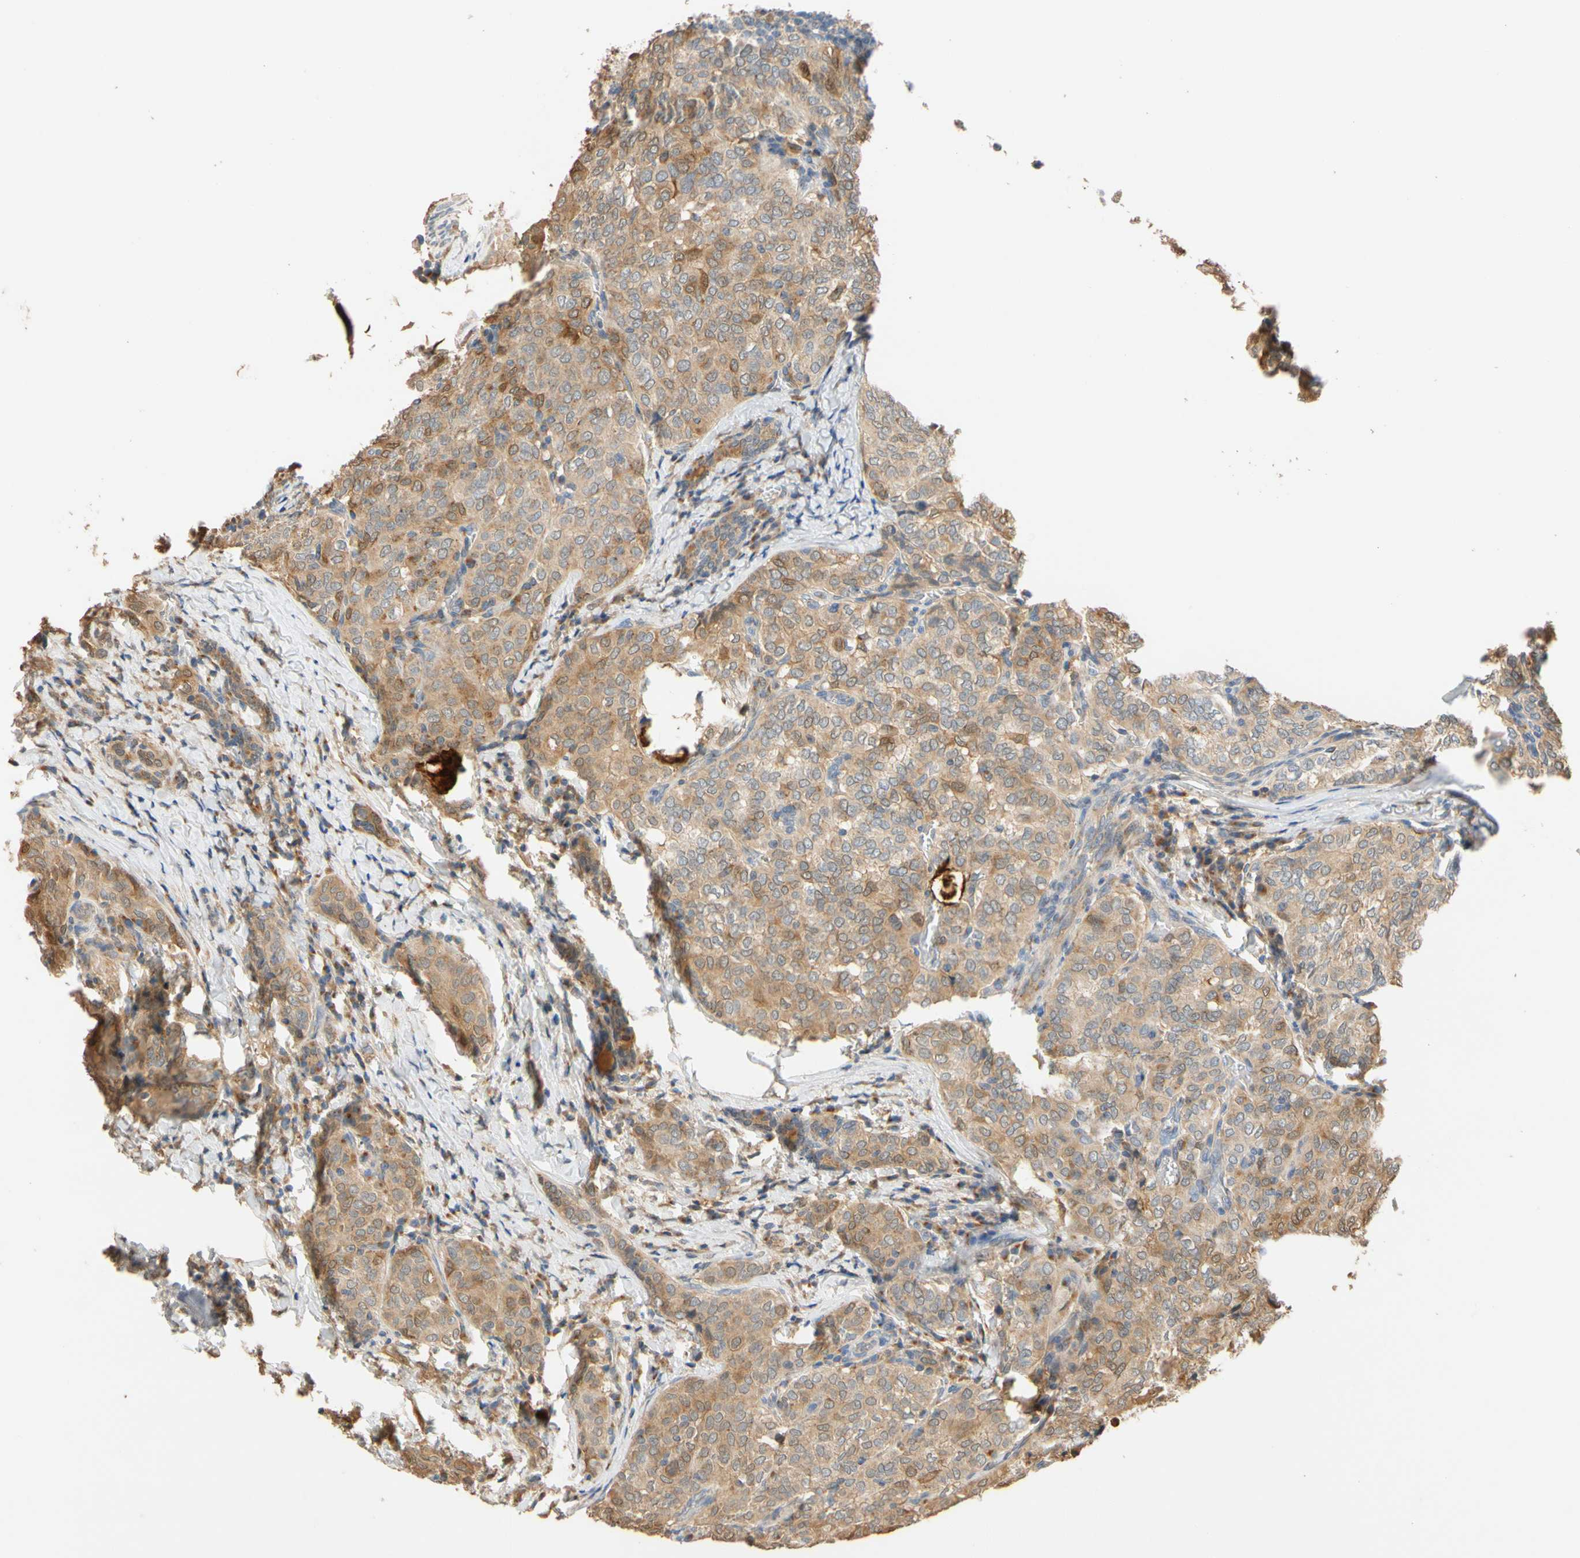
{"staining": {"intensity": "moderate", "quantity": ">75%", "location": "cytoplasmic/membranous"}, "tissue": "thyroid cancer", "cell_type": "Tumor cells", "image_type": "cancer", "snomed": [{"axis": "morphology", "description": "Normal tissue, NOS"}, {"axis": "morphology", "description": "Papillary adenocarcinoma, NOS"}, {"axis": "topography", "description": "Thyroid gland"}], "caption": "The immunohistochemical stain shows moderate cytoplasmic/membranous staining in tumor cells of thyroid cancer tissue.", "gene": "GPSM2", "patient": {"sex": "female", "age": 30}}